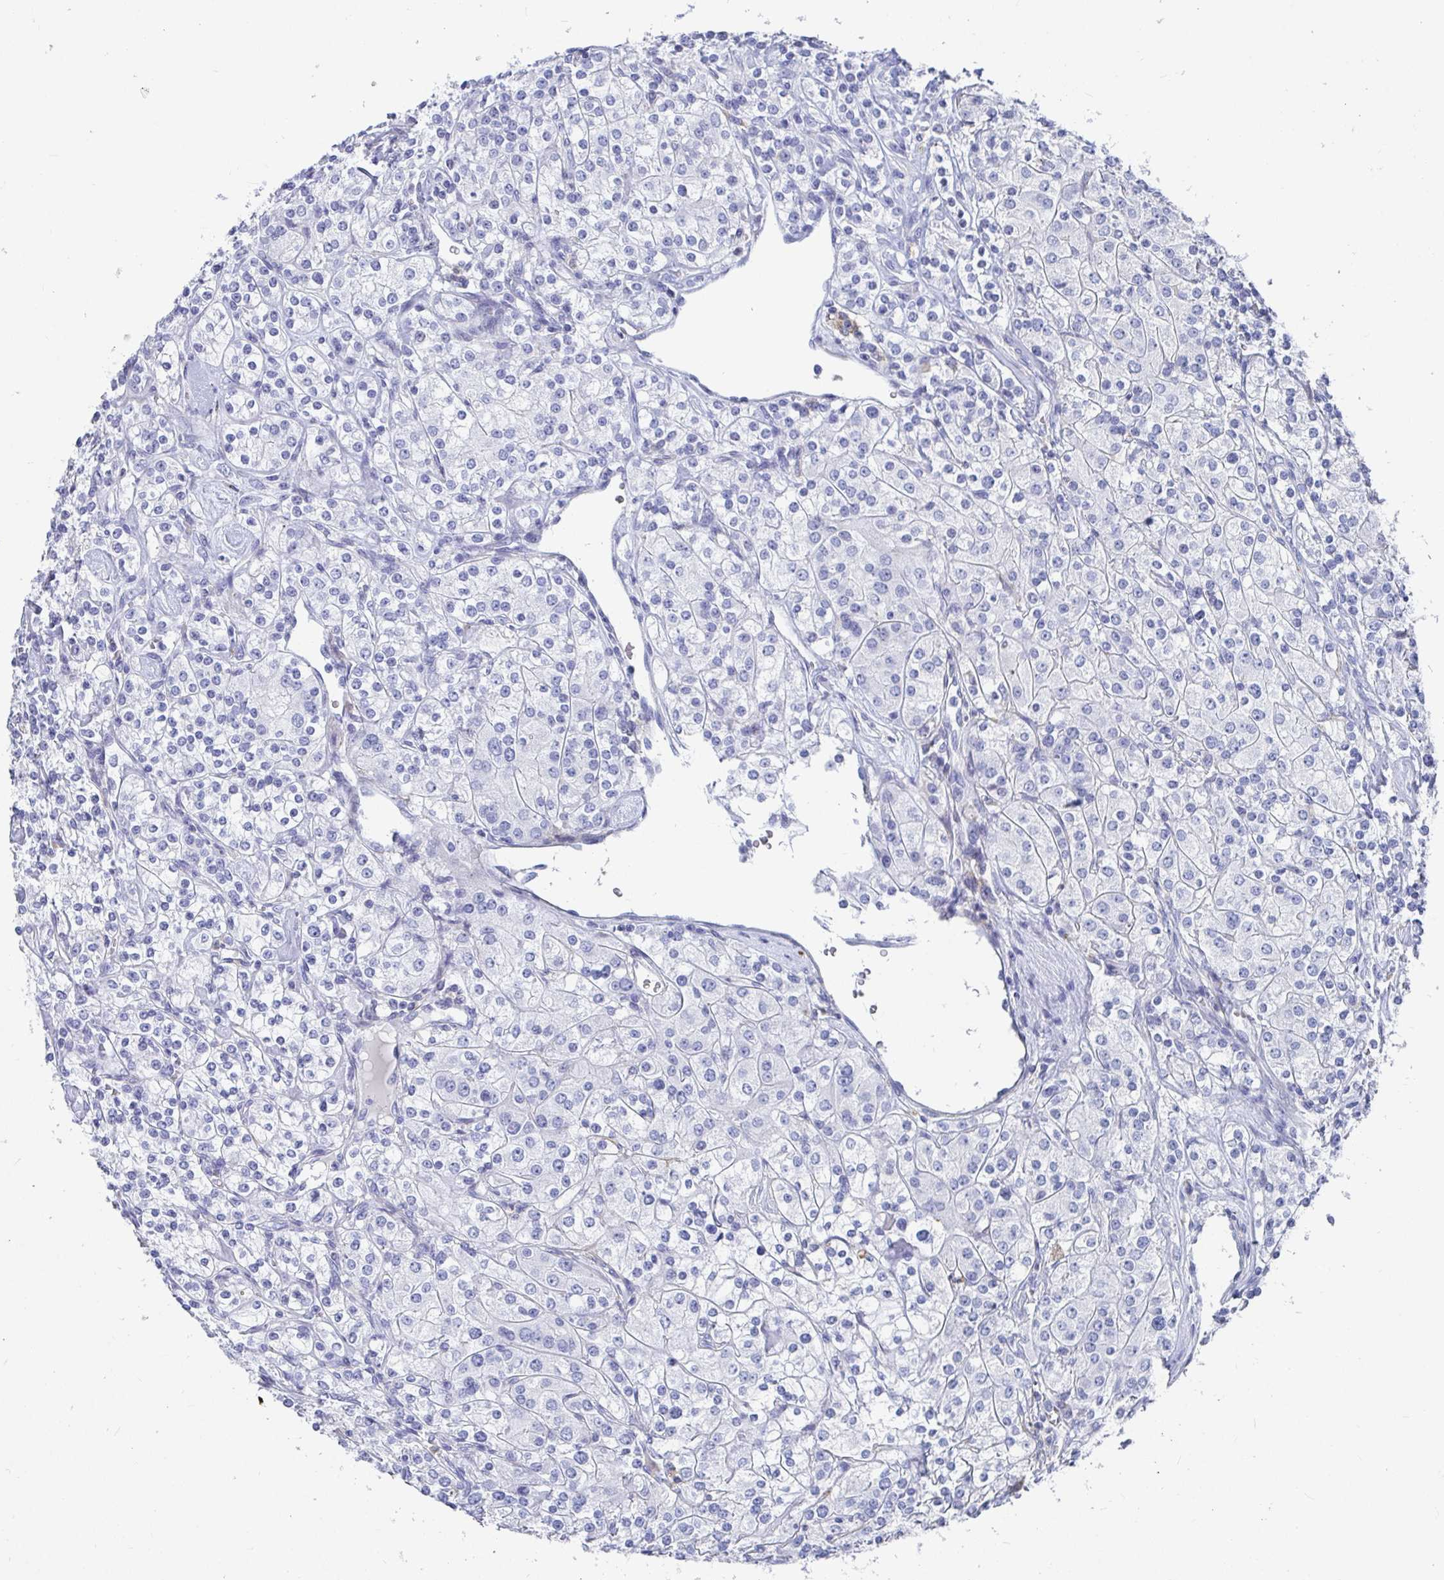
{"staining": {"intensity": "negative", "quantity": "none", "location": "none"}, "tissue": "renal cancer", "cell_type": "Tumor cells", "image_type": "cancer", "snomed": [{"axis": "morphology", "description": "Adenocarcinoma, NOS"}, {"axis": "topography", "description": "Kidney"}], "caption": "Immunohistochemistry (IHC) histopathology image of neoplastic tissue: renal cancer (adenocarcinoma) stained with DAB (3,3'-diaminobenzidine) displays no significant protein staining in tumor cells.", "gene": "ZFP82", "patient": {"sex": "male", "age": 77}}